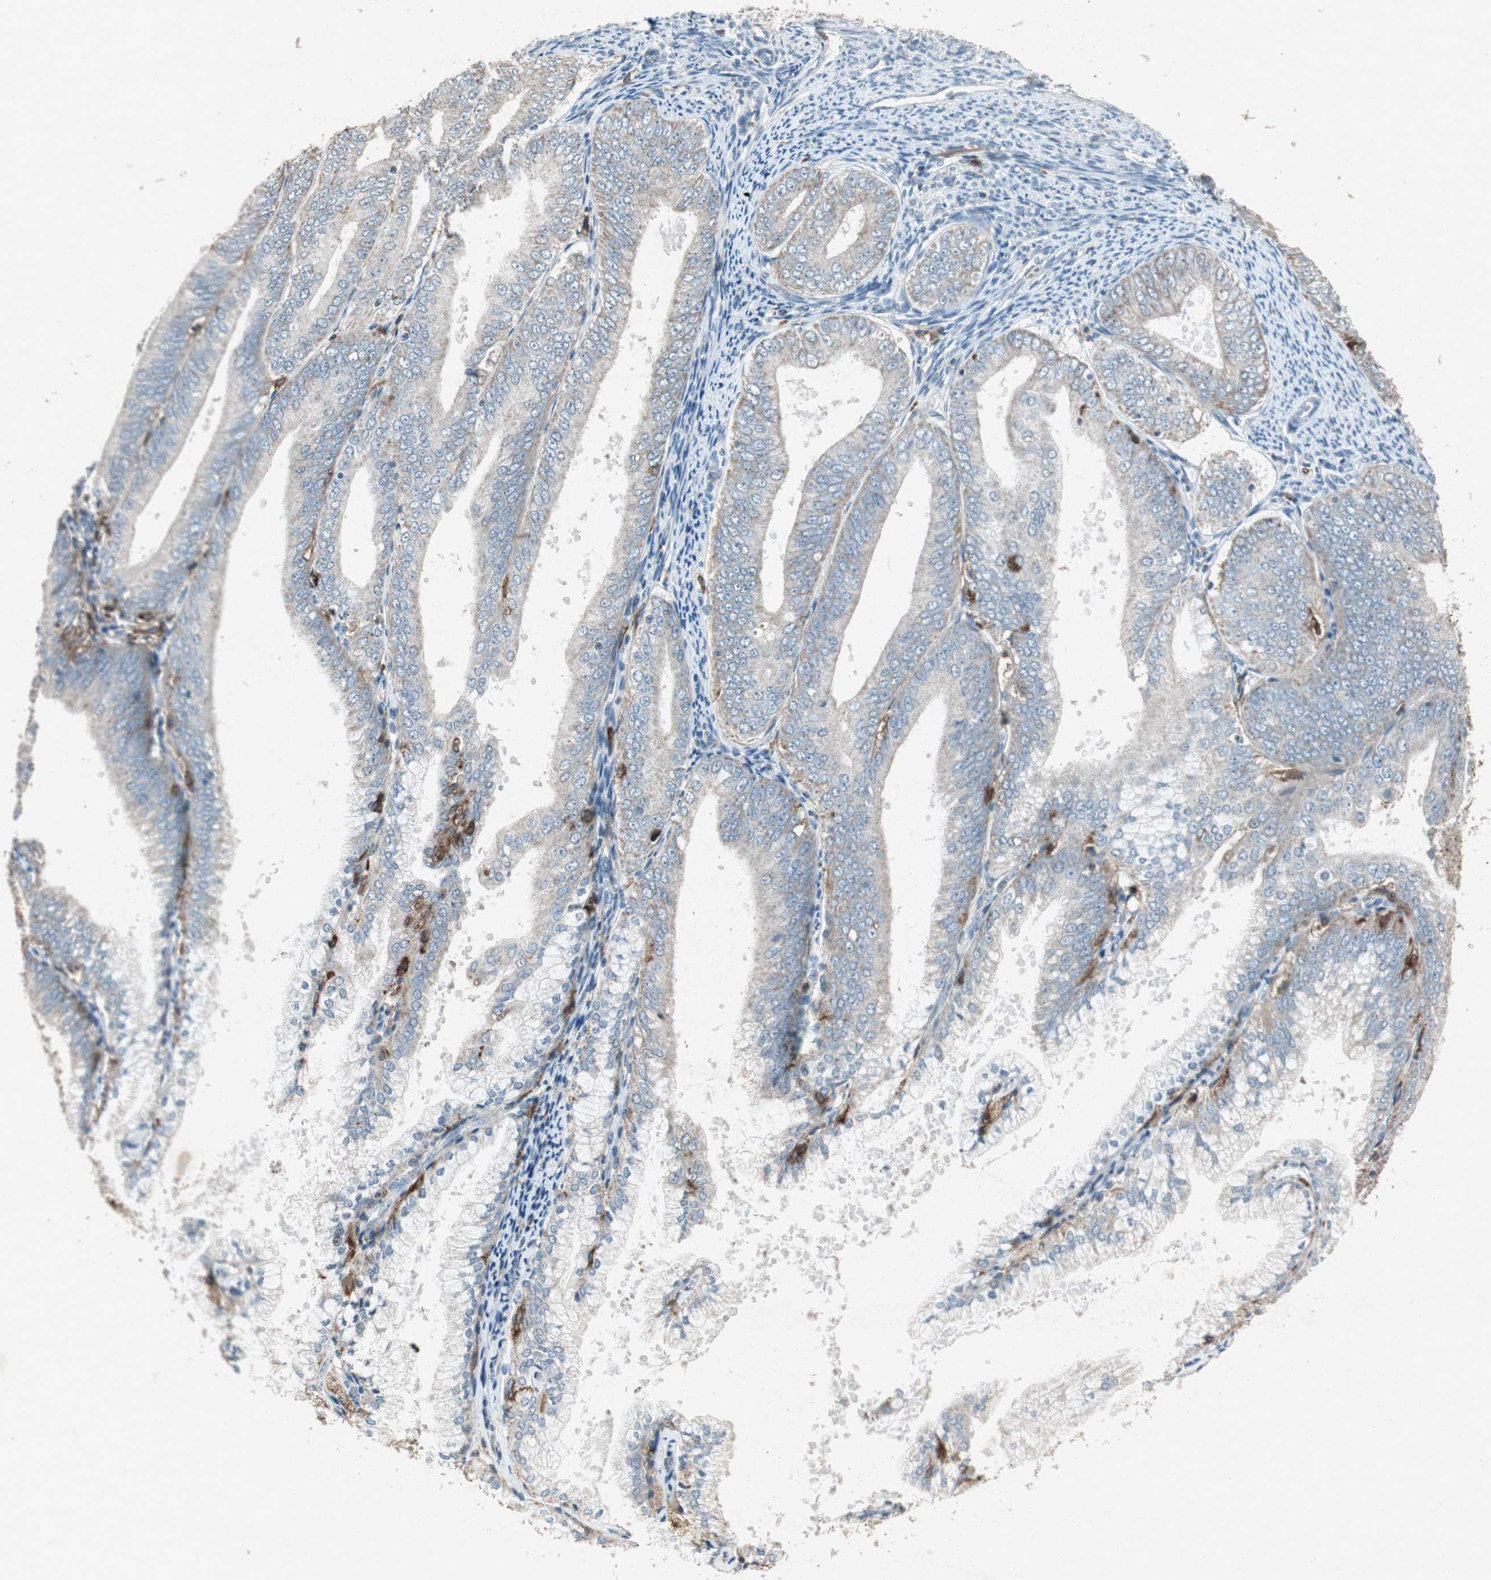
{"staining": {"intensity": "negative", "quantity": "none", "location": "none"}, "tissue": "endometrial cancer", "cell_type": "Tumor cells", "image_type": "cancer", "snomed": [{"axis": "morphology", "description": "Adenocarcinoma, NOS"}, {"axis": "topography", "description": "Endometrium"}], "caption": "DAB (3,3'-diaminobenzidine) immunohistochemical staining of human adenocarcinoma (endometrial) shows no significant positivity in tumor cells.", "gene": "TYROBP", "patient": {"sex": "female", "age": 63}}